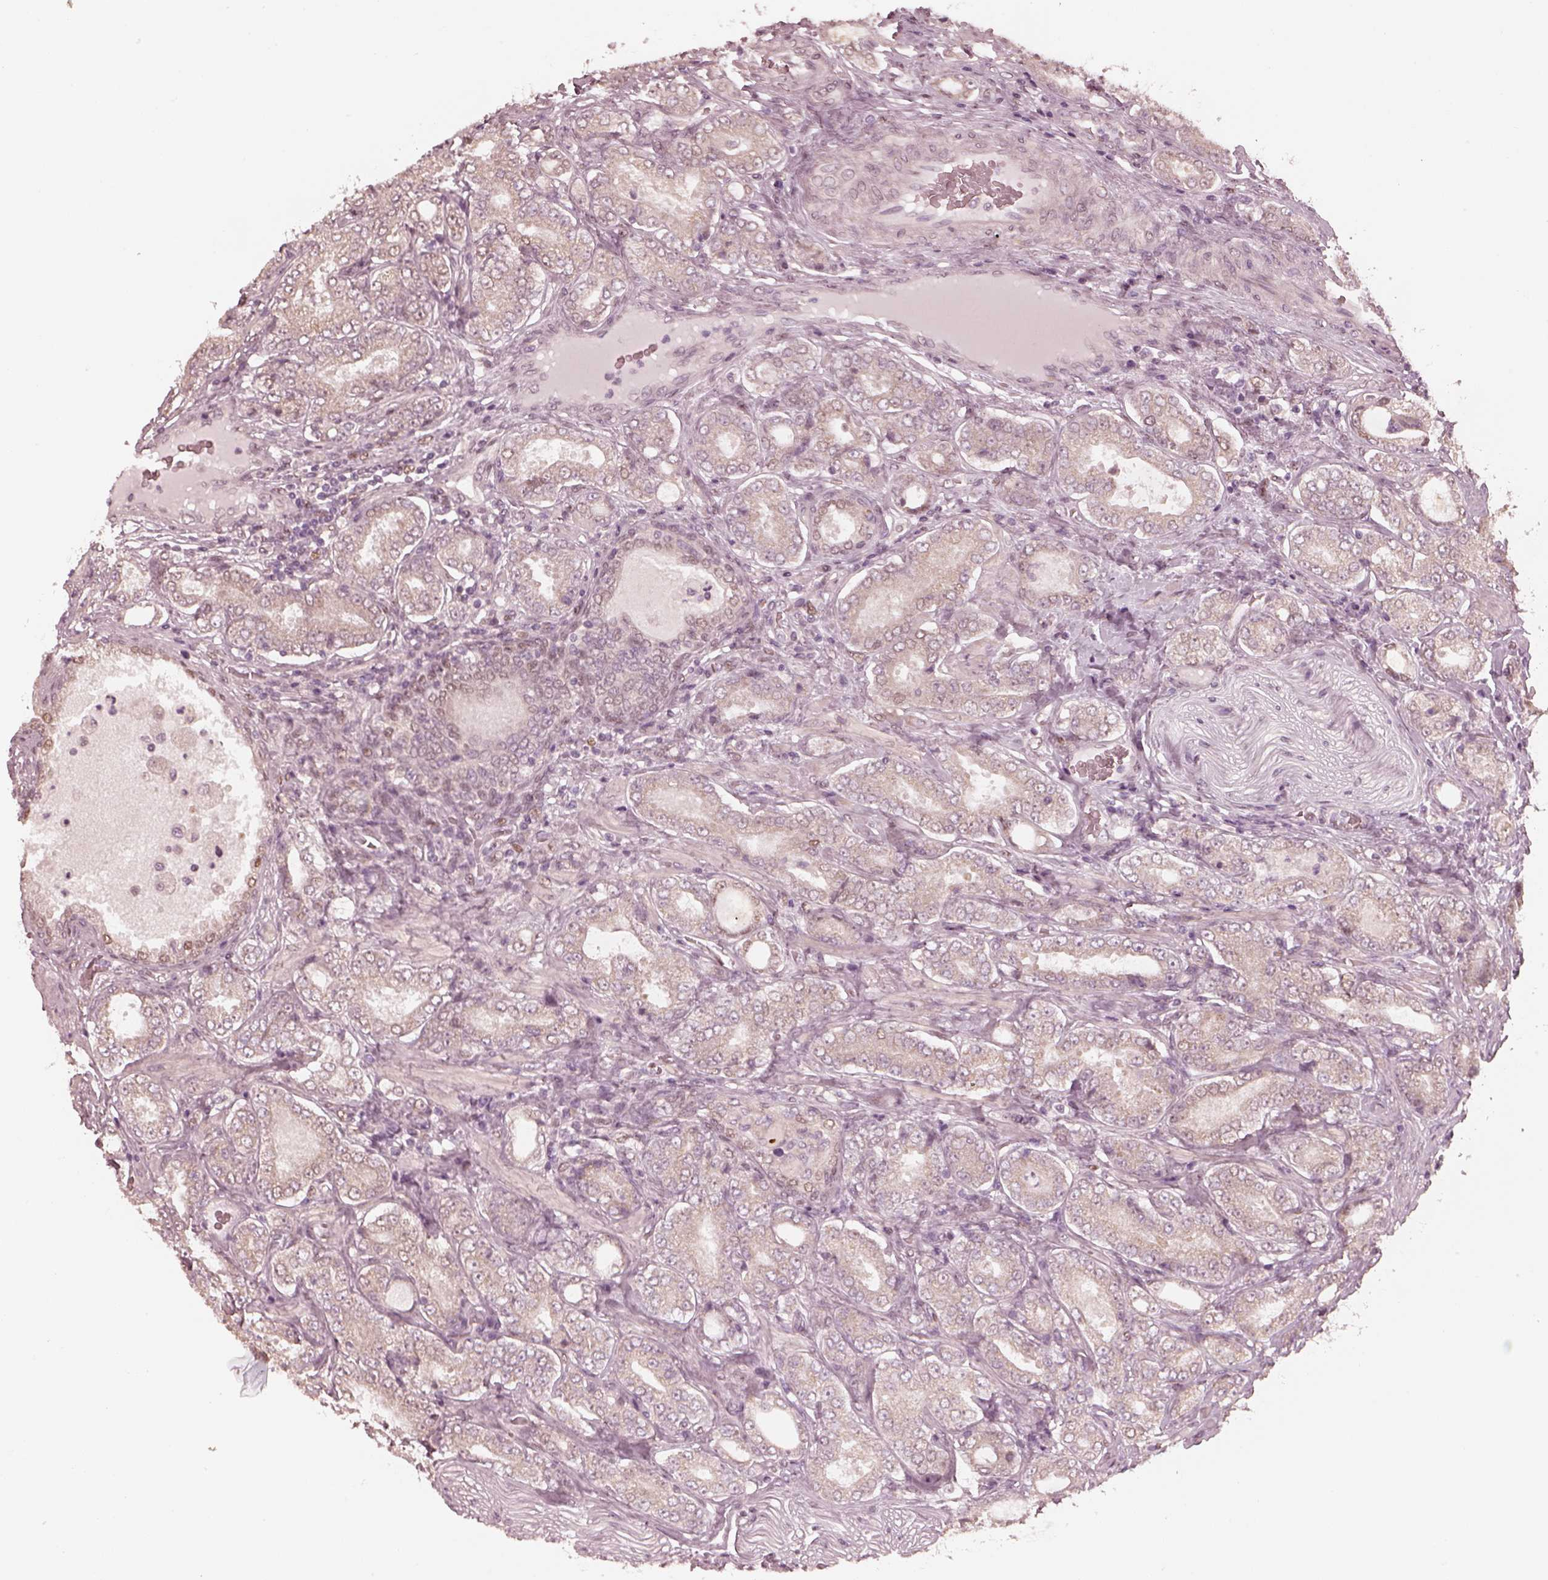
{"staining": {"intensity": "weak", "quantity": "<25%", "location": "cytoplasmic/membranous"}, "tissue": "prostate cancer", "cell_type": "Tumor cells", "image_type": "cancer", "snomed": [{"axis": "morphology", "description": "Adenocarcinoma, NOS"}, {"axis": "topography", "description": "Prostate"}], "caption": "Immunohistochemistry (IHC) of prostate cancer reveals no expression in tumor cells.", "gene": "IQCB1", "patient": {"sex": "male", "age": 64}}